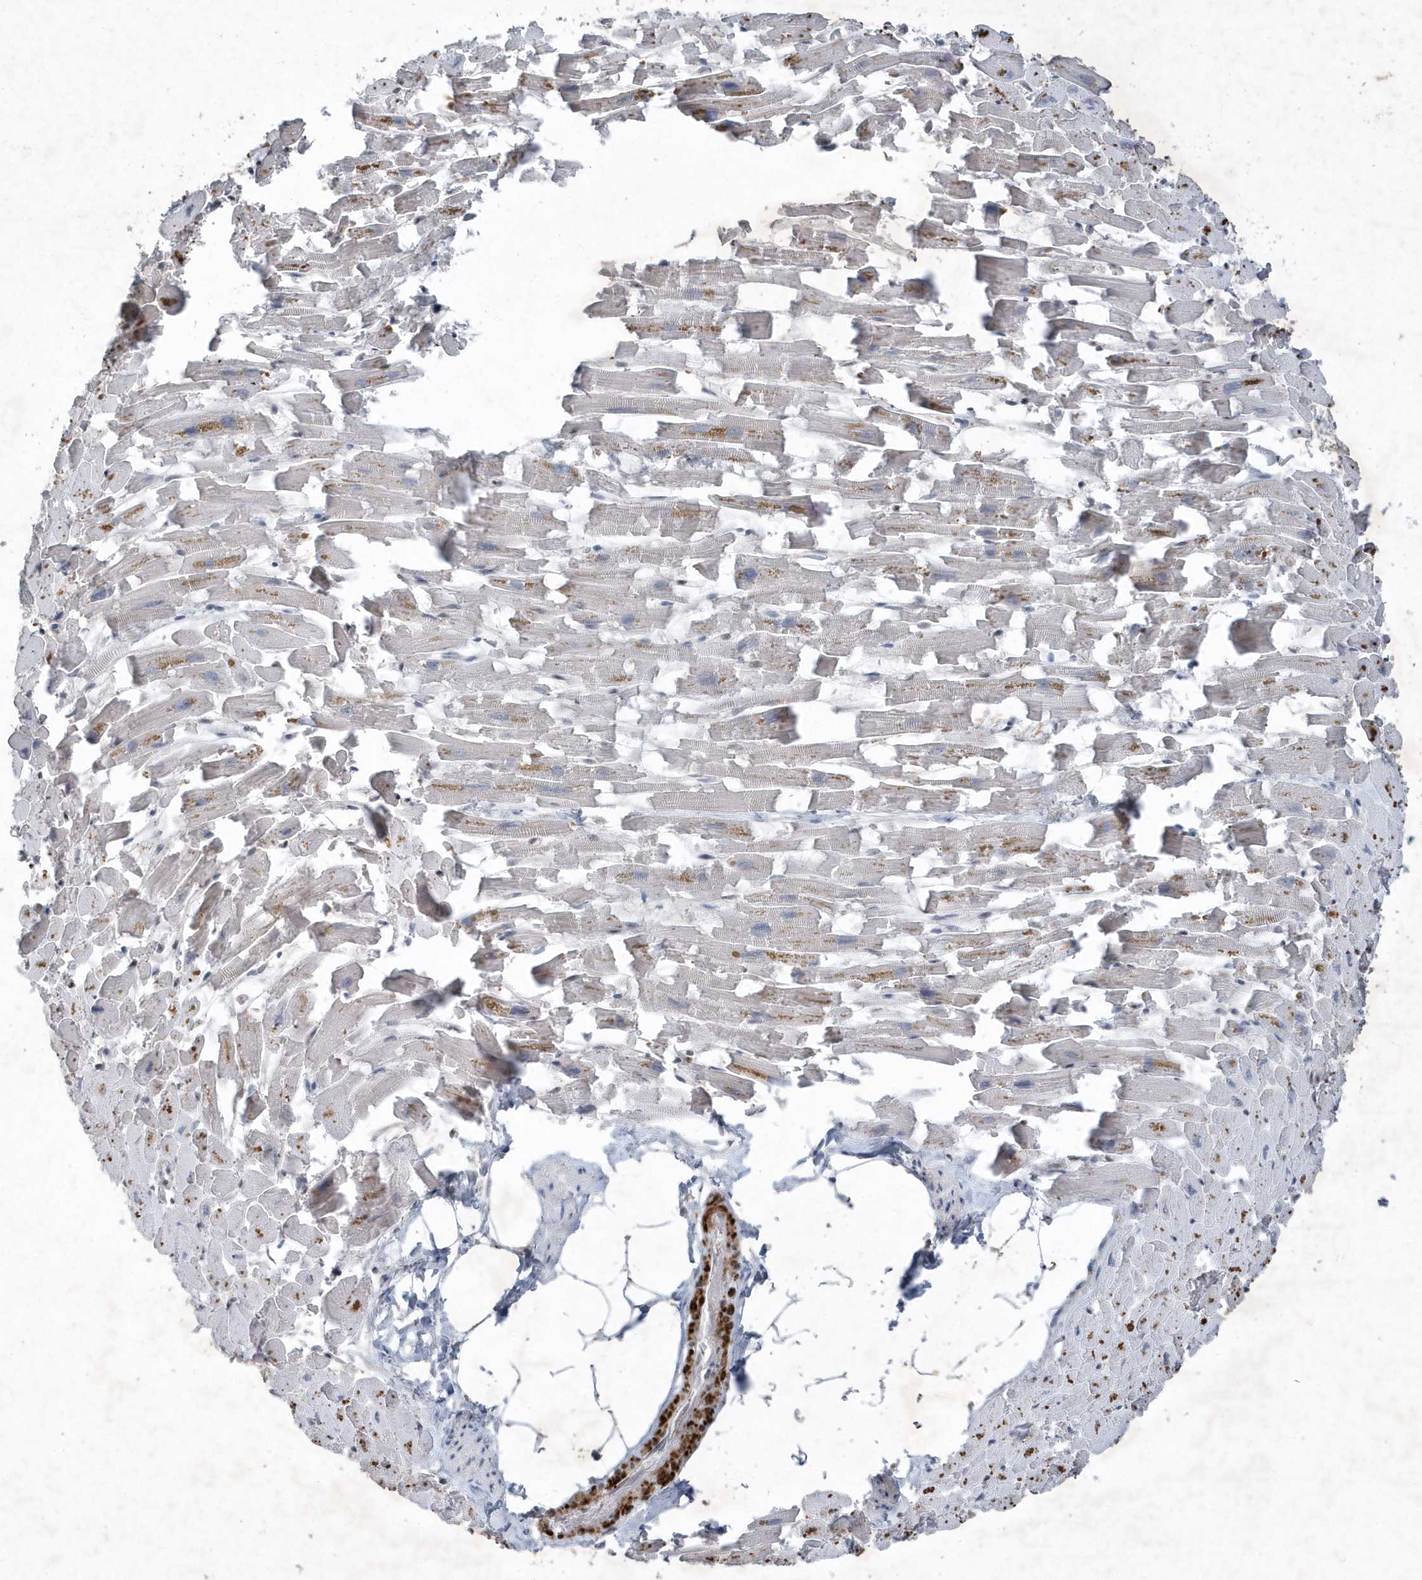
{"staining": {"intensity": "negative", "quantity": "none", "location": "none"}, "tissue": "heart muscle", "cell_type": "Cardiomyocytes", "image_type": "normal", "snomed": [{"axis": "morphology", "description": "Normal tissue, NOS"}, {"axis": "topography", "description": "Heart"}], "caption": "There is no significant staining in cardiomyocytes of heart muscle. (DAB IHC, high magnification).", "gene": "QTRT2", "patient": {"sex": "female", "age": 64}}